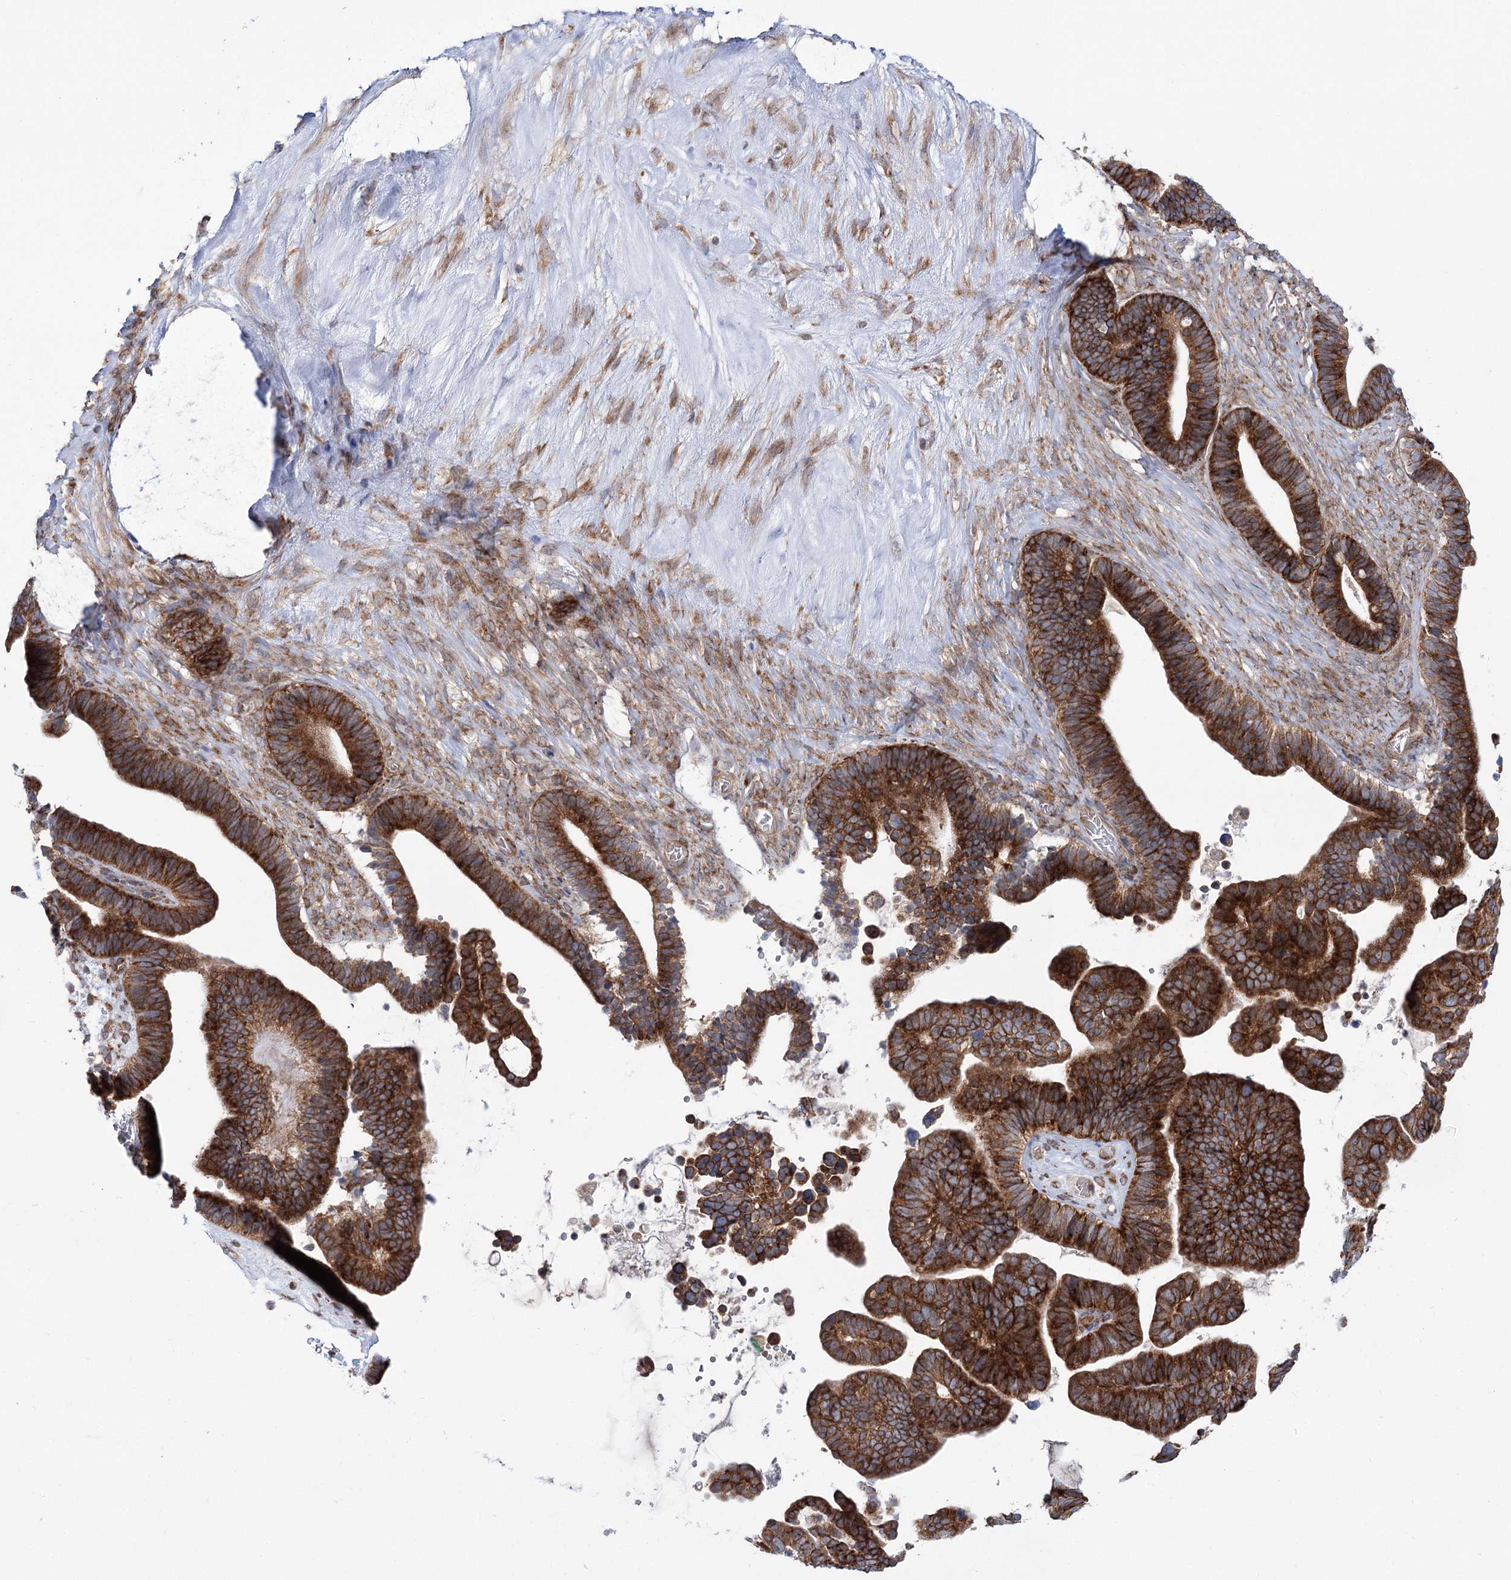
{"staining": {"intensity": "strong", "quantity": ">75%", "location": "cytoplasmic/membranous"}, "tissue": "ovarian cancer", "cell_type": "Tumor cells", "image_type": "cancer", "snomed": [{"axis": "morphology", "description": "Cystadenocarcinoma, serous, NOS"}, {"axis": "topography", "description": "Ovary"}], "caption": "Immunohistochemistry (IHC) of ovarian serous cystadenocarcinoma demonstrates high levels of strong cytoplasmic/membranous positivity in approximately >75% of tumor cells. (Stains: DAB (3,3'-diaminobenzidine) in brown, nuclei in blue, Microscopy: brightfield microscopy at high magnification).", "gene": "VWA2", "patient": {"sex": "female", "age": 56}}